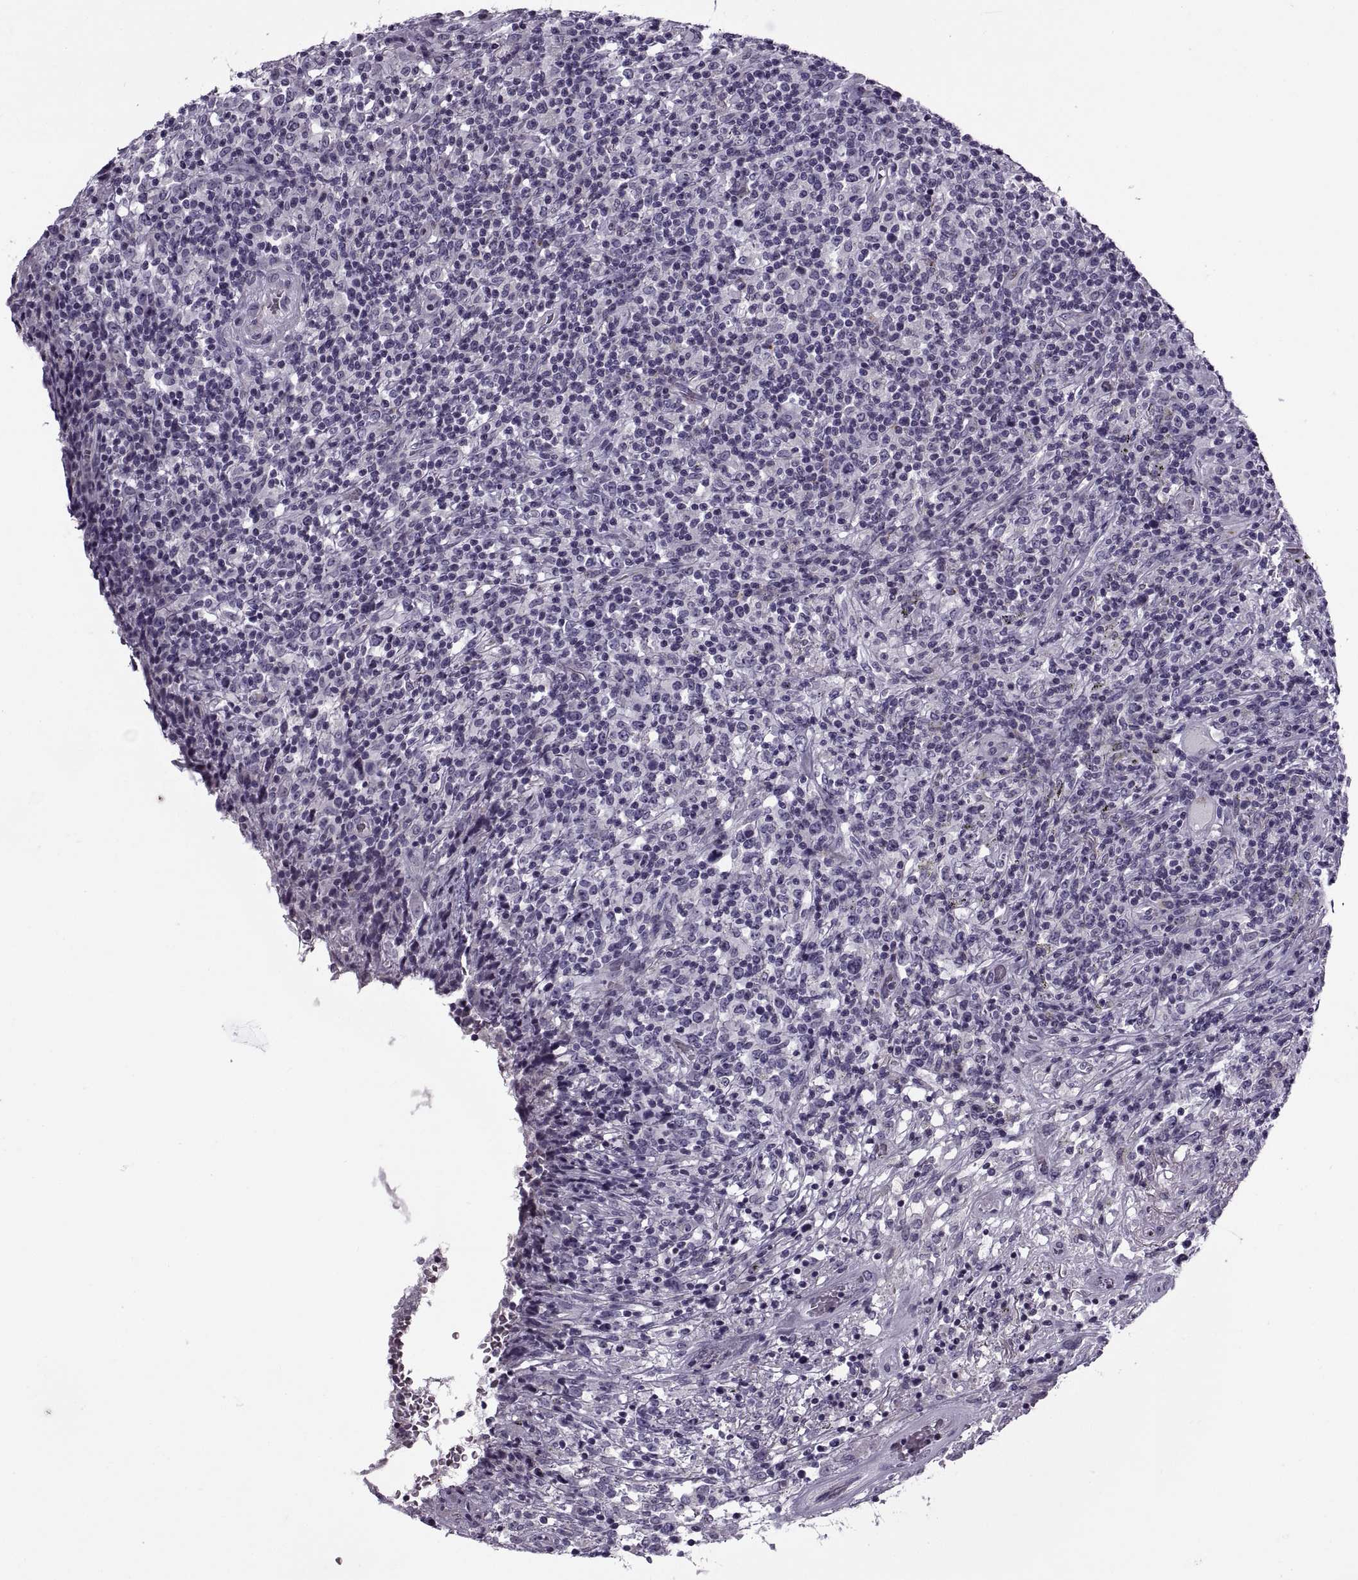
{"staining": {"intensity": "negative", "quantity": "none", "location": "none"}, "tissue": "lymphoma", "cell_type": "Tumor cells", "image_type": "cancer", "snomed": [{"axis": "morphology", "description": "Malignant lymphoma, non-Hodgkin's type, High grade"}, {"axis": "topography", "description": "Lung"}], "caption": "Immunohistochemical staining of high-grade malignant lymphoma, non-Hodgkin's type reveals no significant staining in tumor cells.", "gene": "CALCR", "patient": {"sex": "male", "age": 79}}